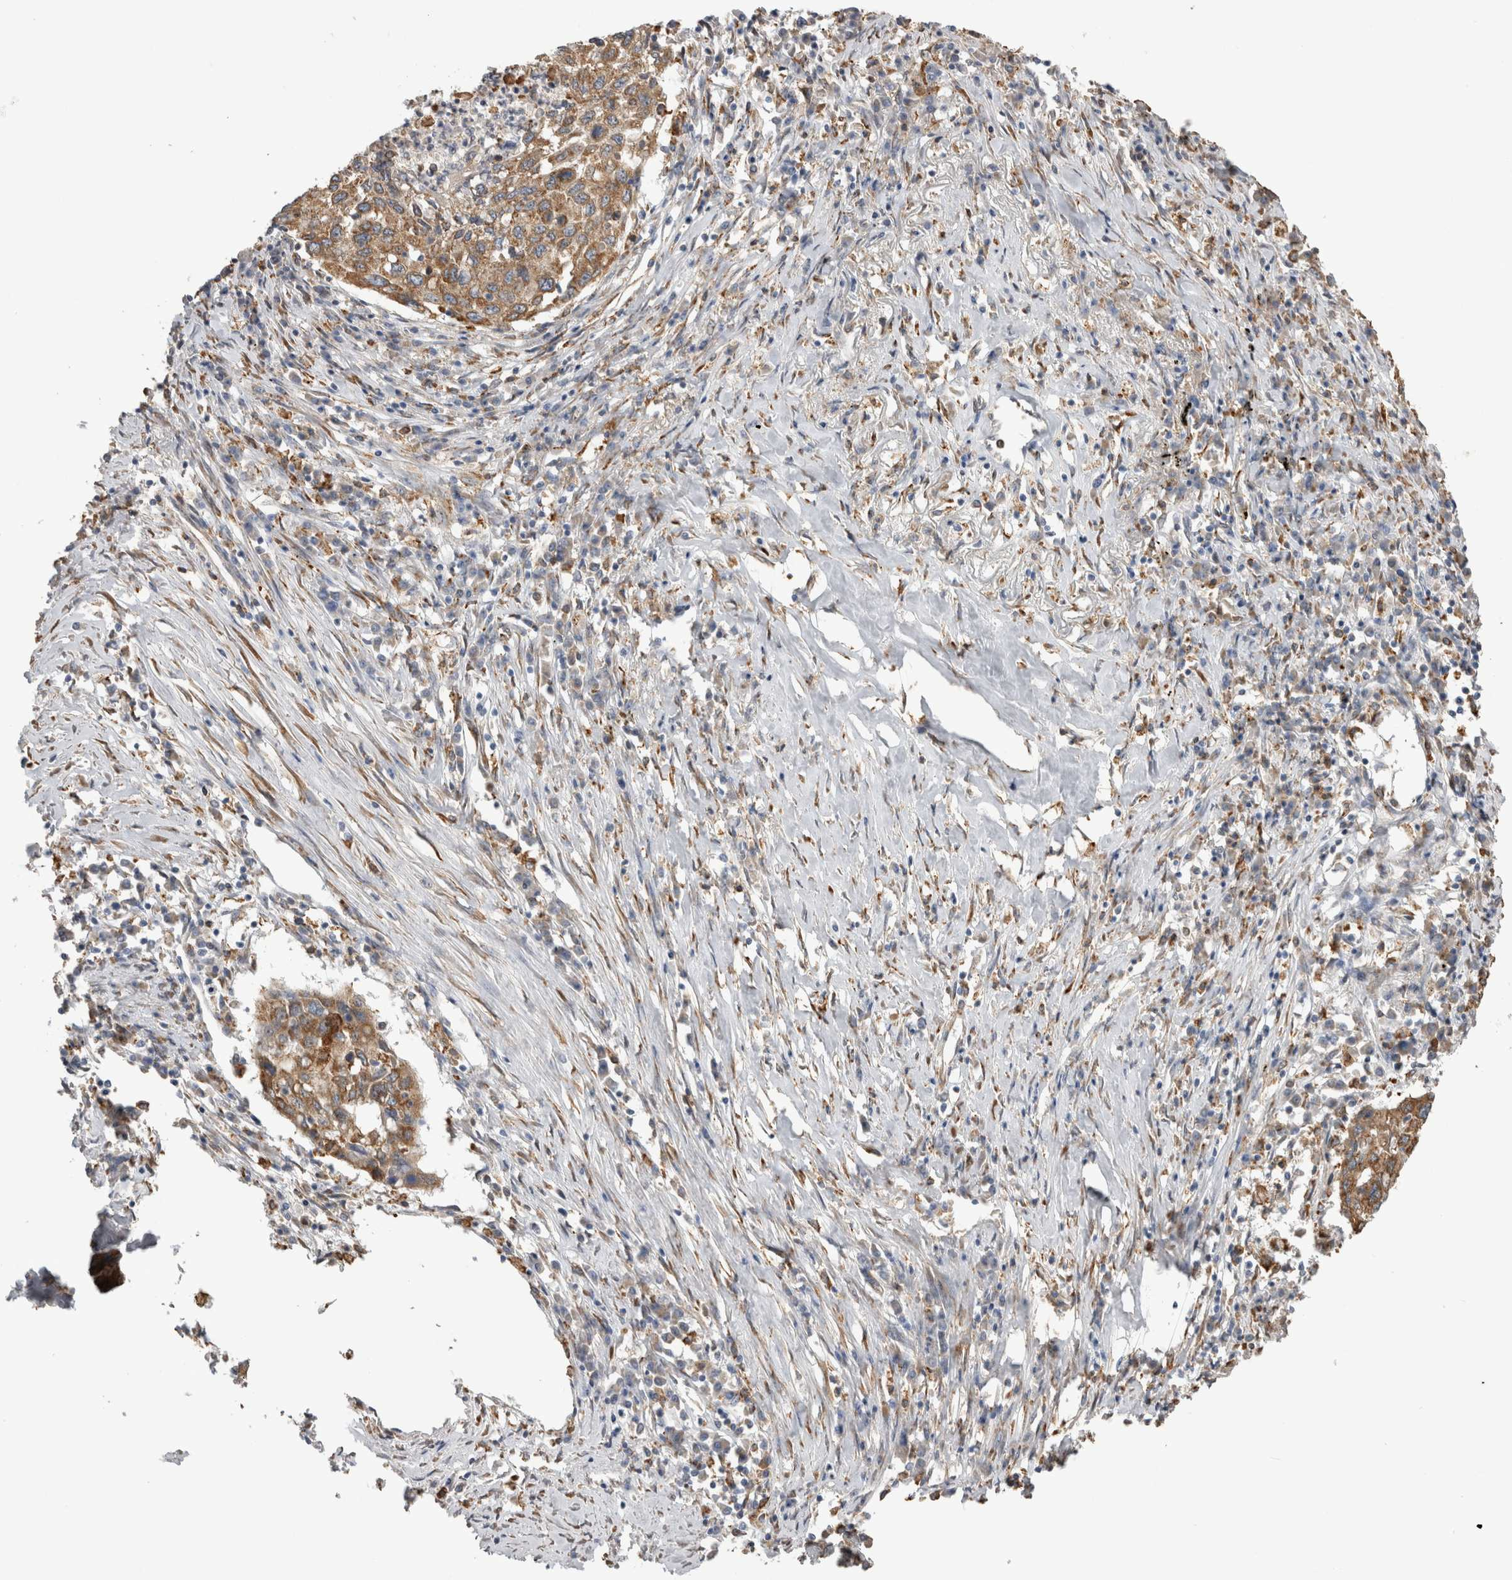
{"staining": {"intensity": "moderate", "quantity": ">75%", "location": "cytoplasmic/membranous"}, "tissue": "lung cancer", "cell_type": "Tumor cells", "image_type": "cancer", "snomed": [{"axis": "morphology", "description": "Squamous cell carcinoma, NOS"}, {"axis": "topography", "description": "Lung"}], "caption": "Protein staining of lung squamous cell carcinoma tissue reveals moderate cytoplasmic/membranous staining in approximately >75% of tumor cells.", "gene": "LRPAP1", "patient": {"sex": "female", "age": 63}}